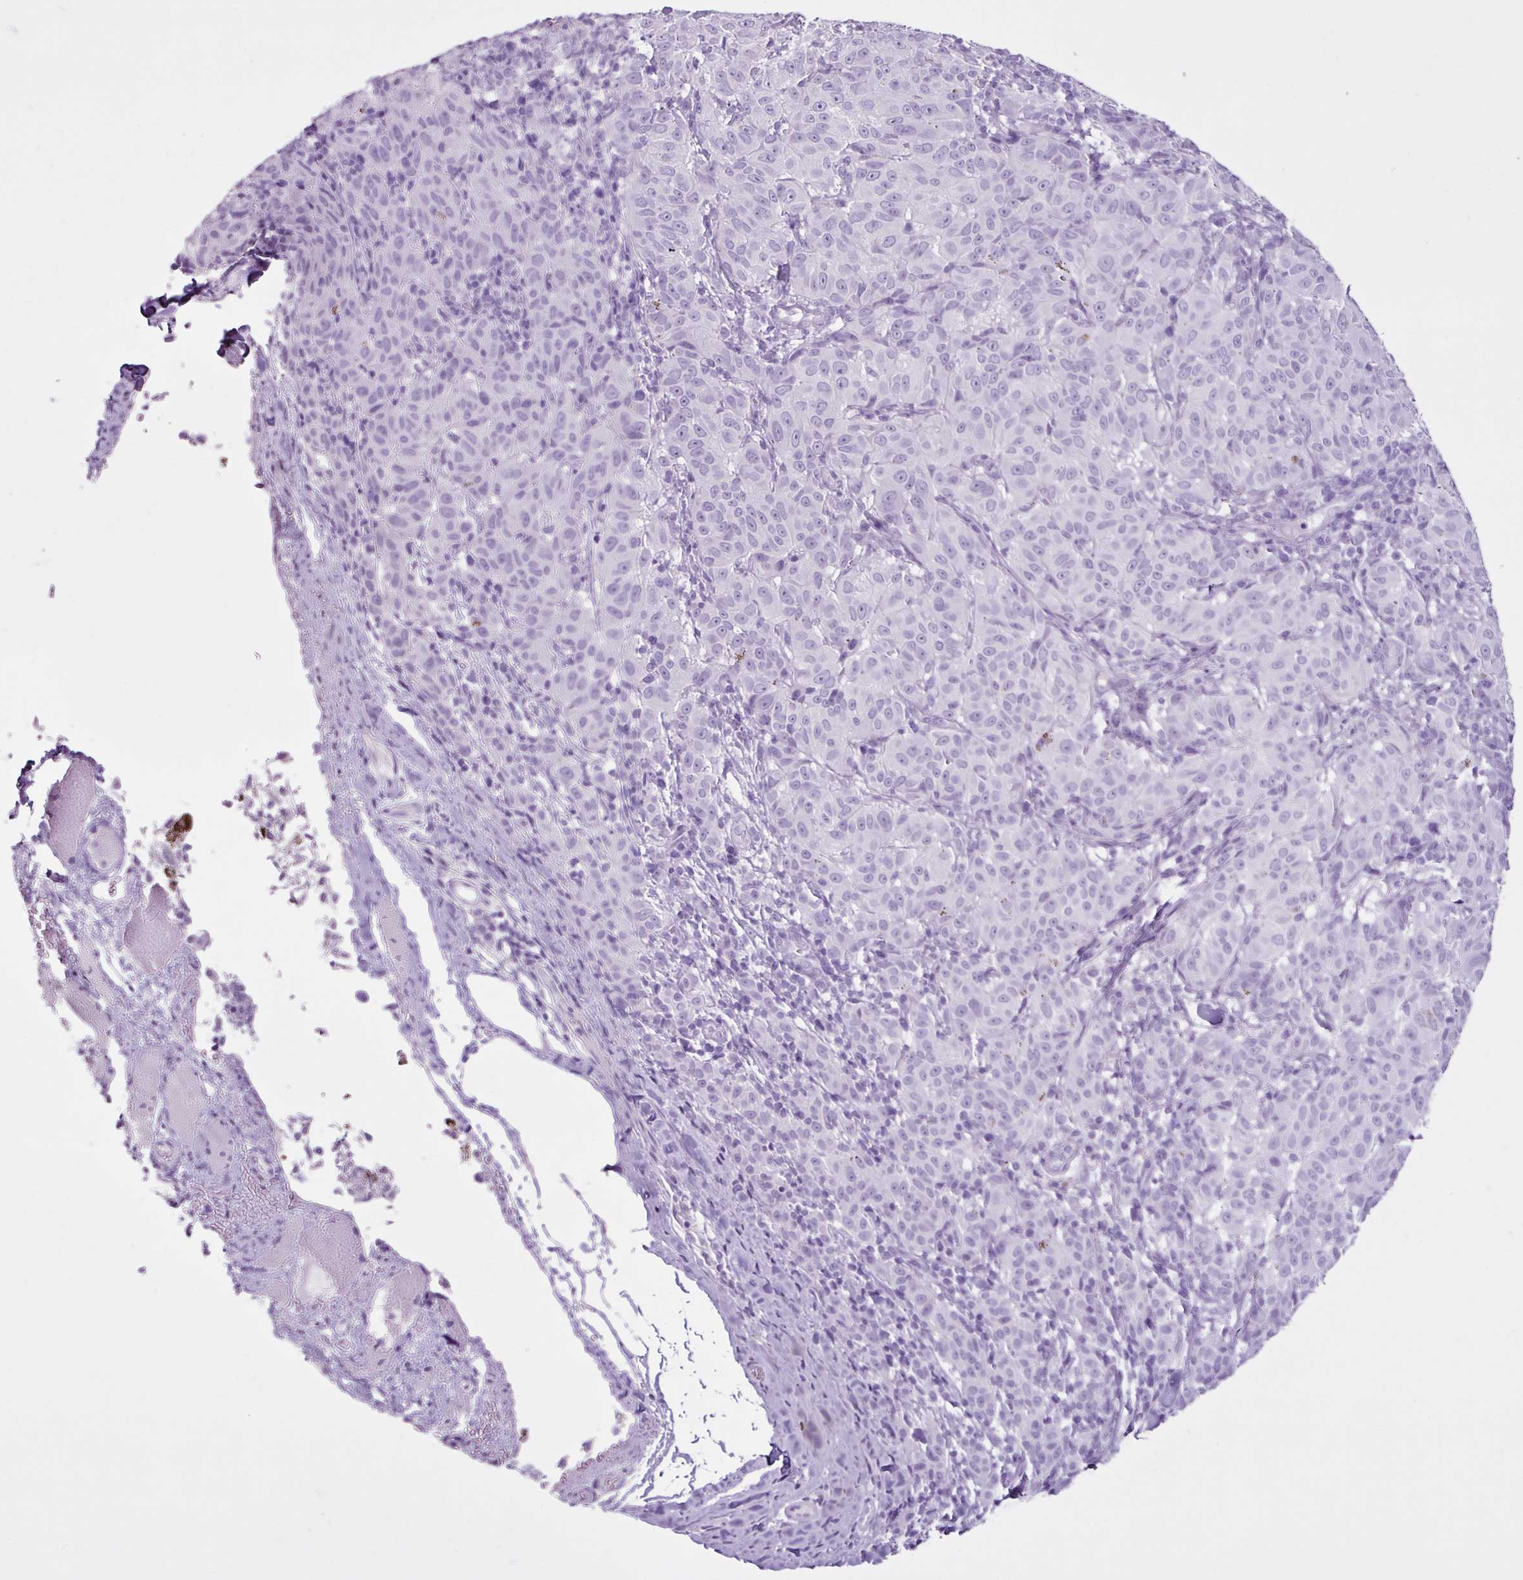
{"staining": {"intensity": "negative", "quantity": "none", "location": "none"}, "tissue": "melanoma", "cell_type": "Tumor cells", "image_type": "cancer", "snomed": [{"axis": "morphology", "description": "Malignant melanoma, NOS"}, {"axis": "topography", "description": "Skin"}], "caption": "Tumor cells are negative for brown protein staining in melanoma.", "gene": "PGR", "patient": {"sex": "female", "age": 72}}